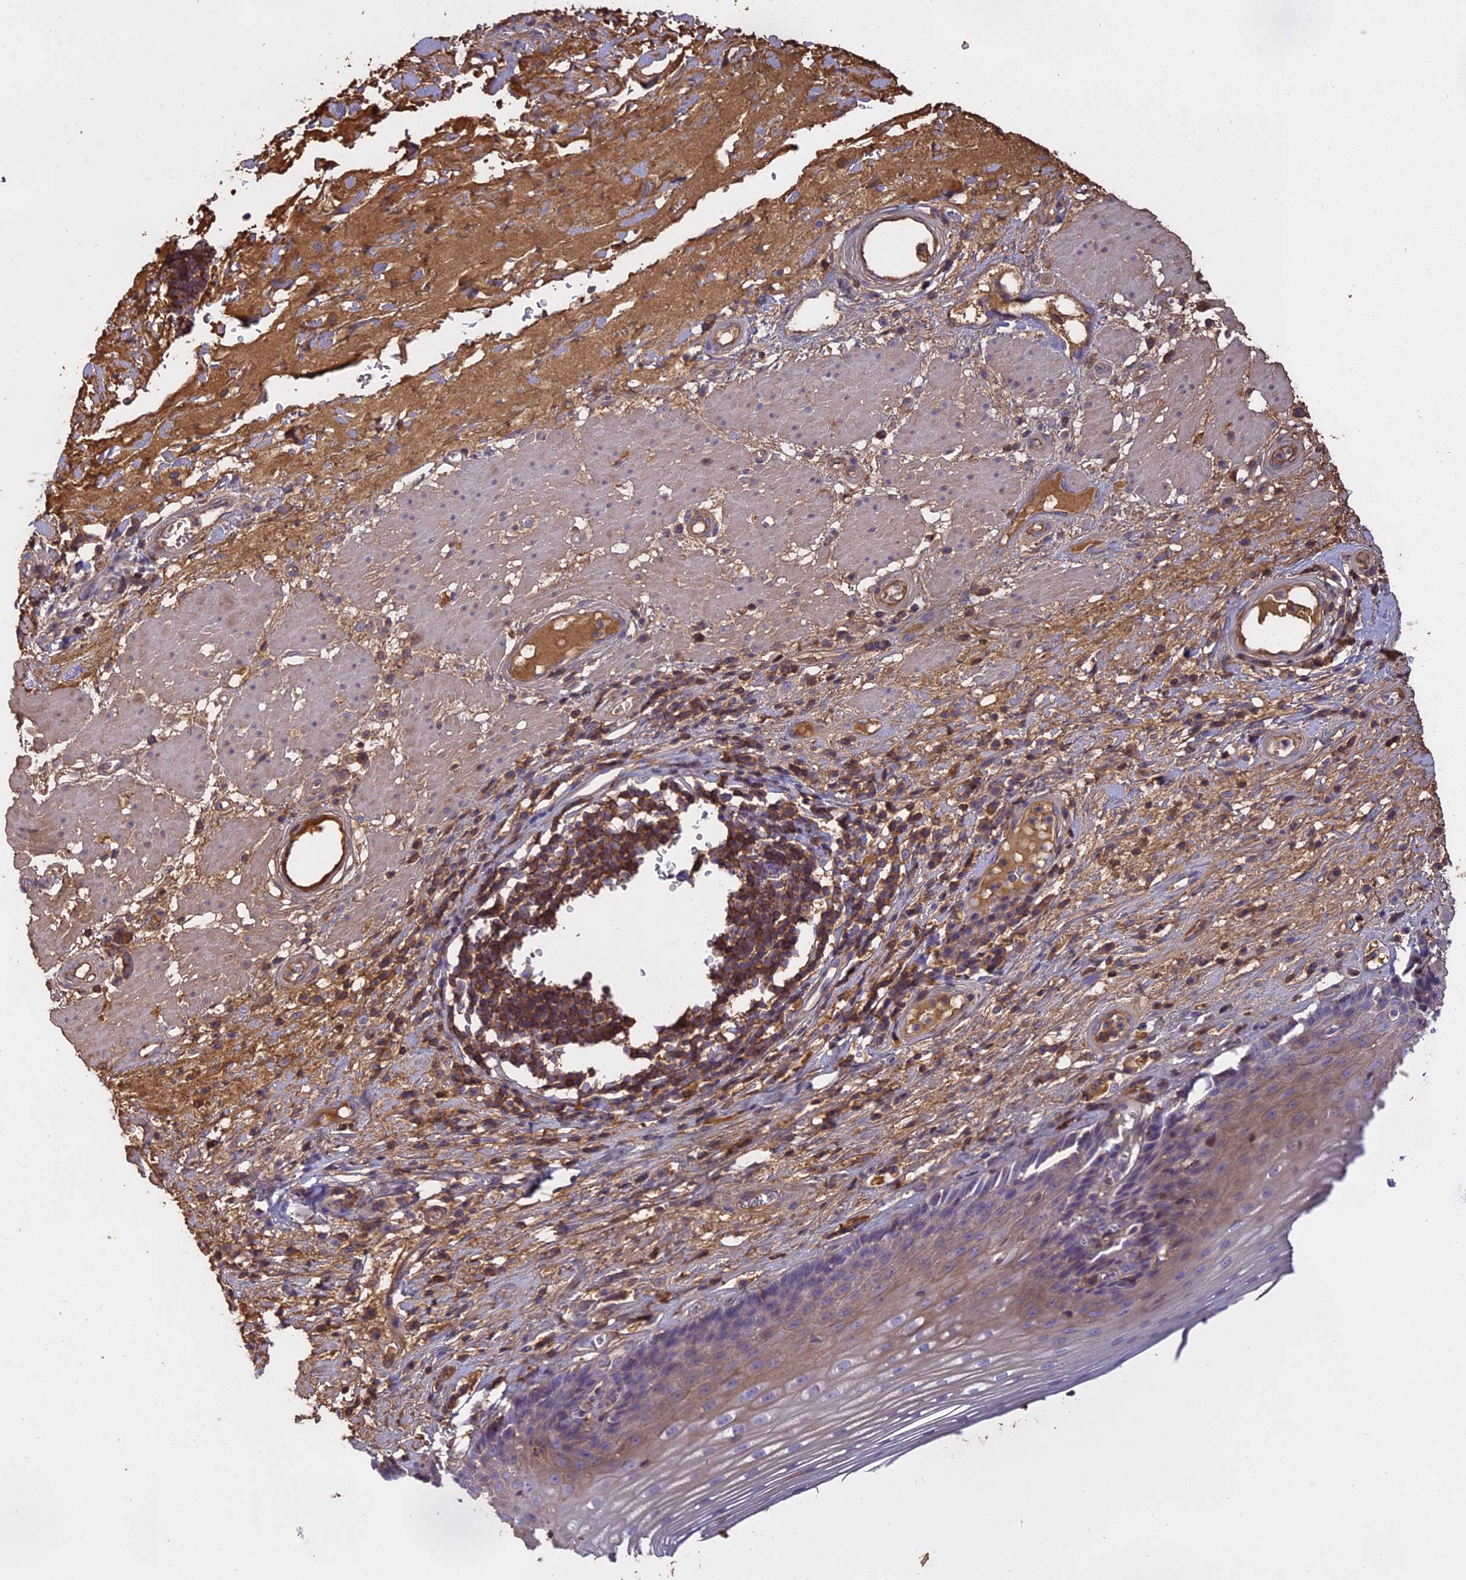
{"staining": {"intensity": "weak", "quantity": "25%-75%", "location": "cytoplasmic/membranous"}, "tissue": "esophagus", "cell_type": "Squamous epithelial cells", "image_type": "normal", "snomed": [{"axis": "morphology", "description": "Normal tissue, NOS"}, {"axis": "topography", "description": "Esophagus"}], "caption": "Immunohistochemical staining of unremarkable esophagus exhibits weak cytoplasmic/membranous protein expression in approximately 25%-75% of squamous epithelial cells.", "gene": "CFAP119", "patient": {"sex": "male", "age": 62}}